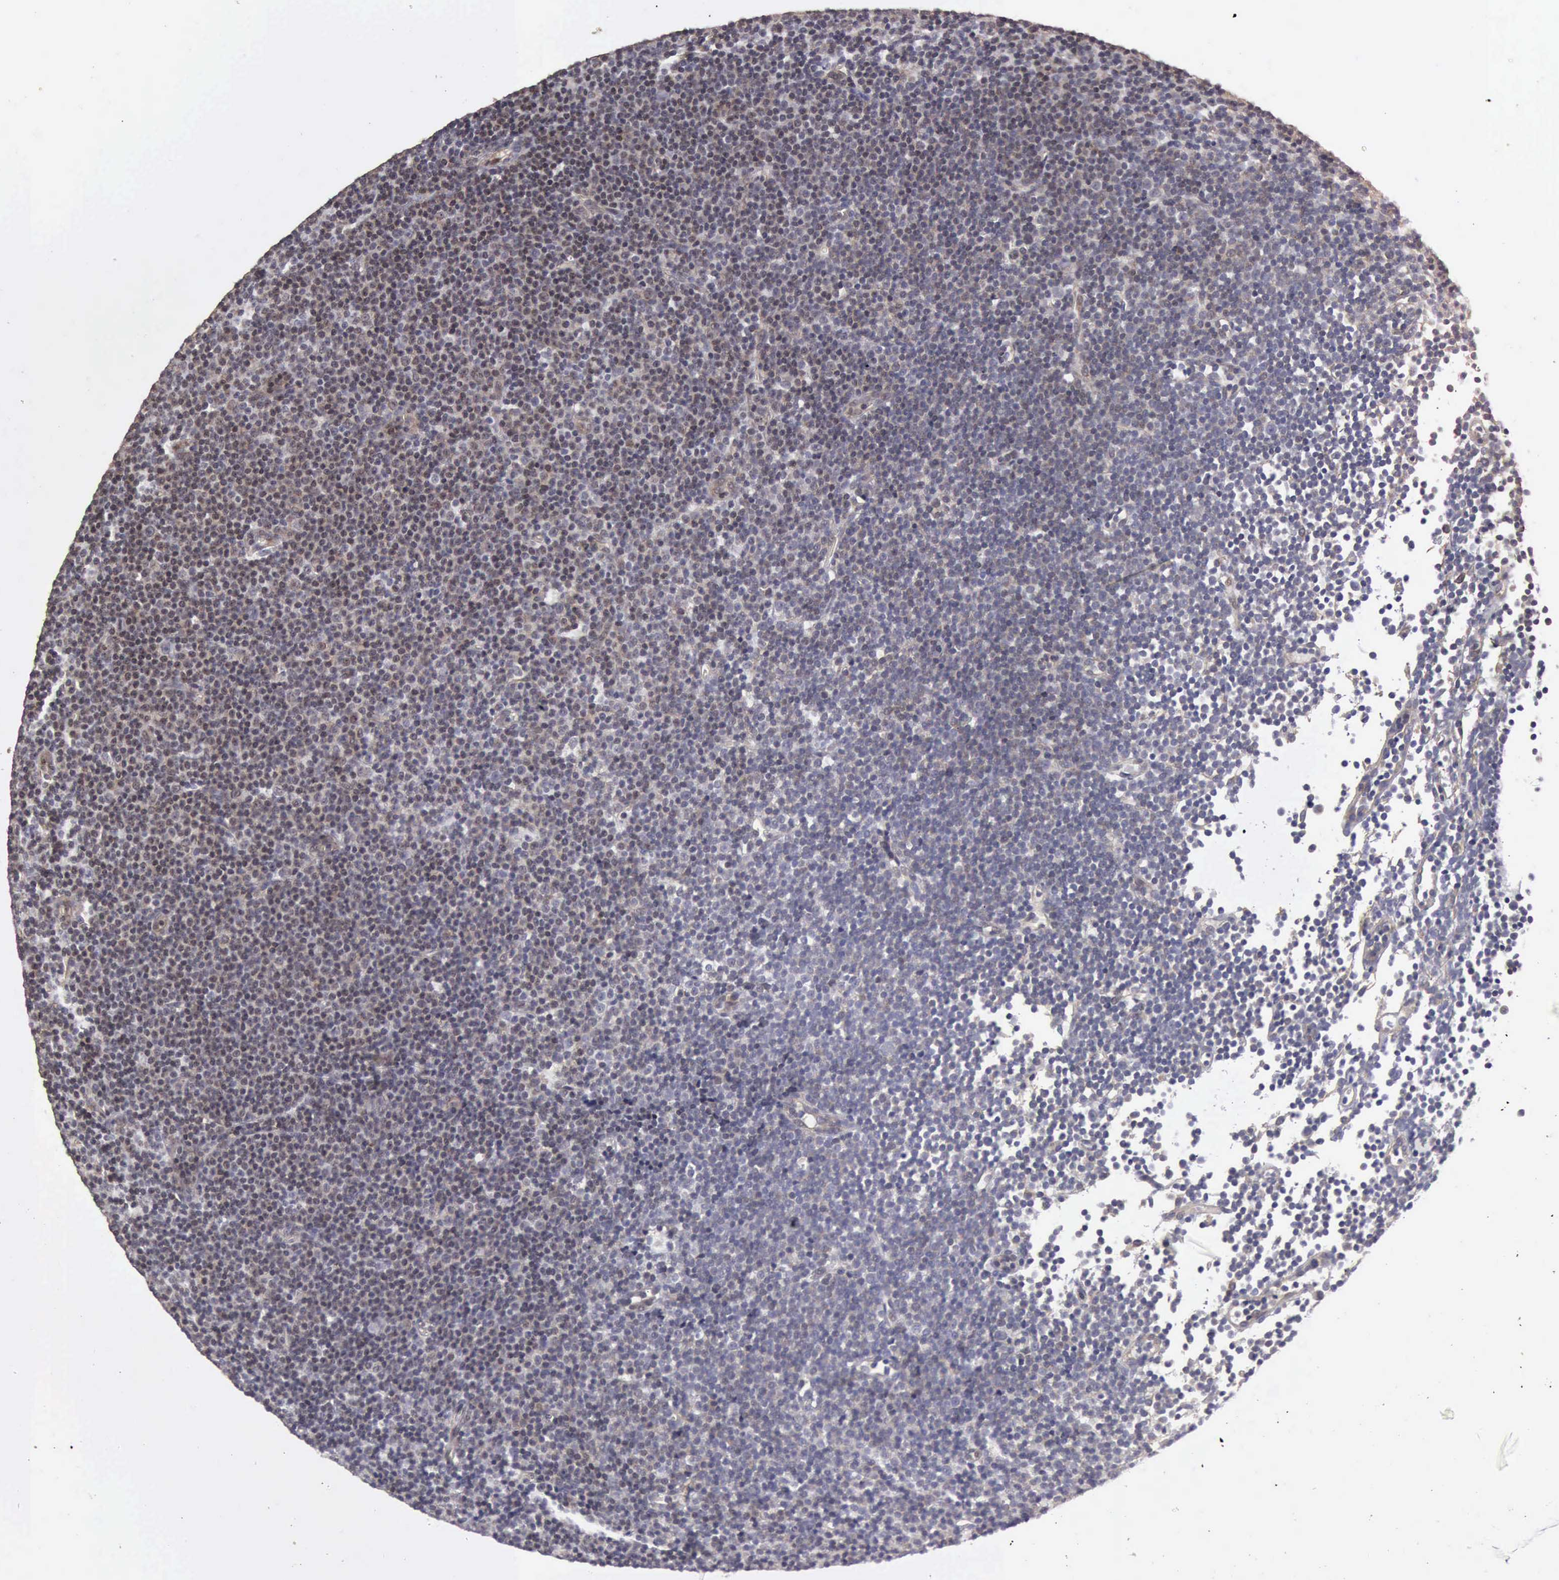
{"staining": {"intensity": "negative", "quantity": "none", "location": "none"}, "tissue": "lymphoma", "cell_type": "Tumor cells", "image_type": "cancer", "snomed": [{"axis": "morphology", "description": "Malignant lymphoma, non-Hodgkin's type, Low grade"}, {"axis": "topography", "description": "Lymph node"}], "caption": "This is an immunohistochemistry (IHC) image of lymphoma. There is no staining in tumor cells.", "gene": "BMX", "patient": {"sex": "male", "age": 57}}